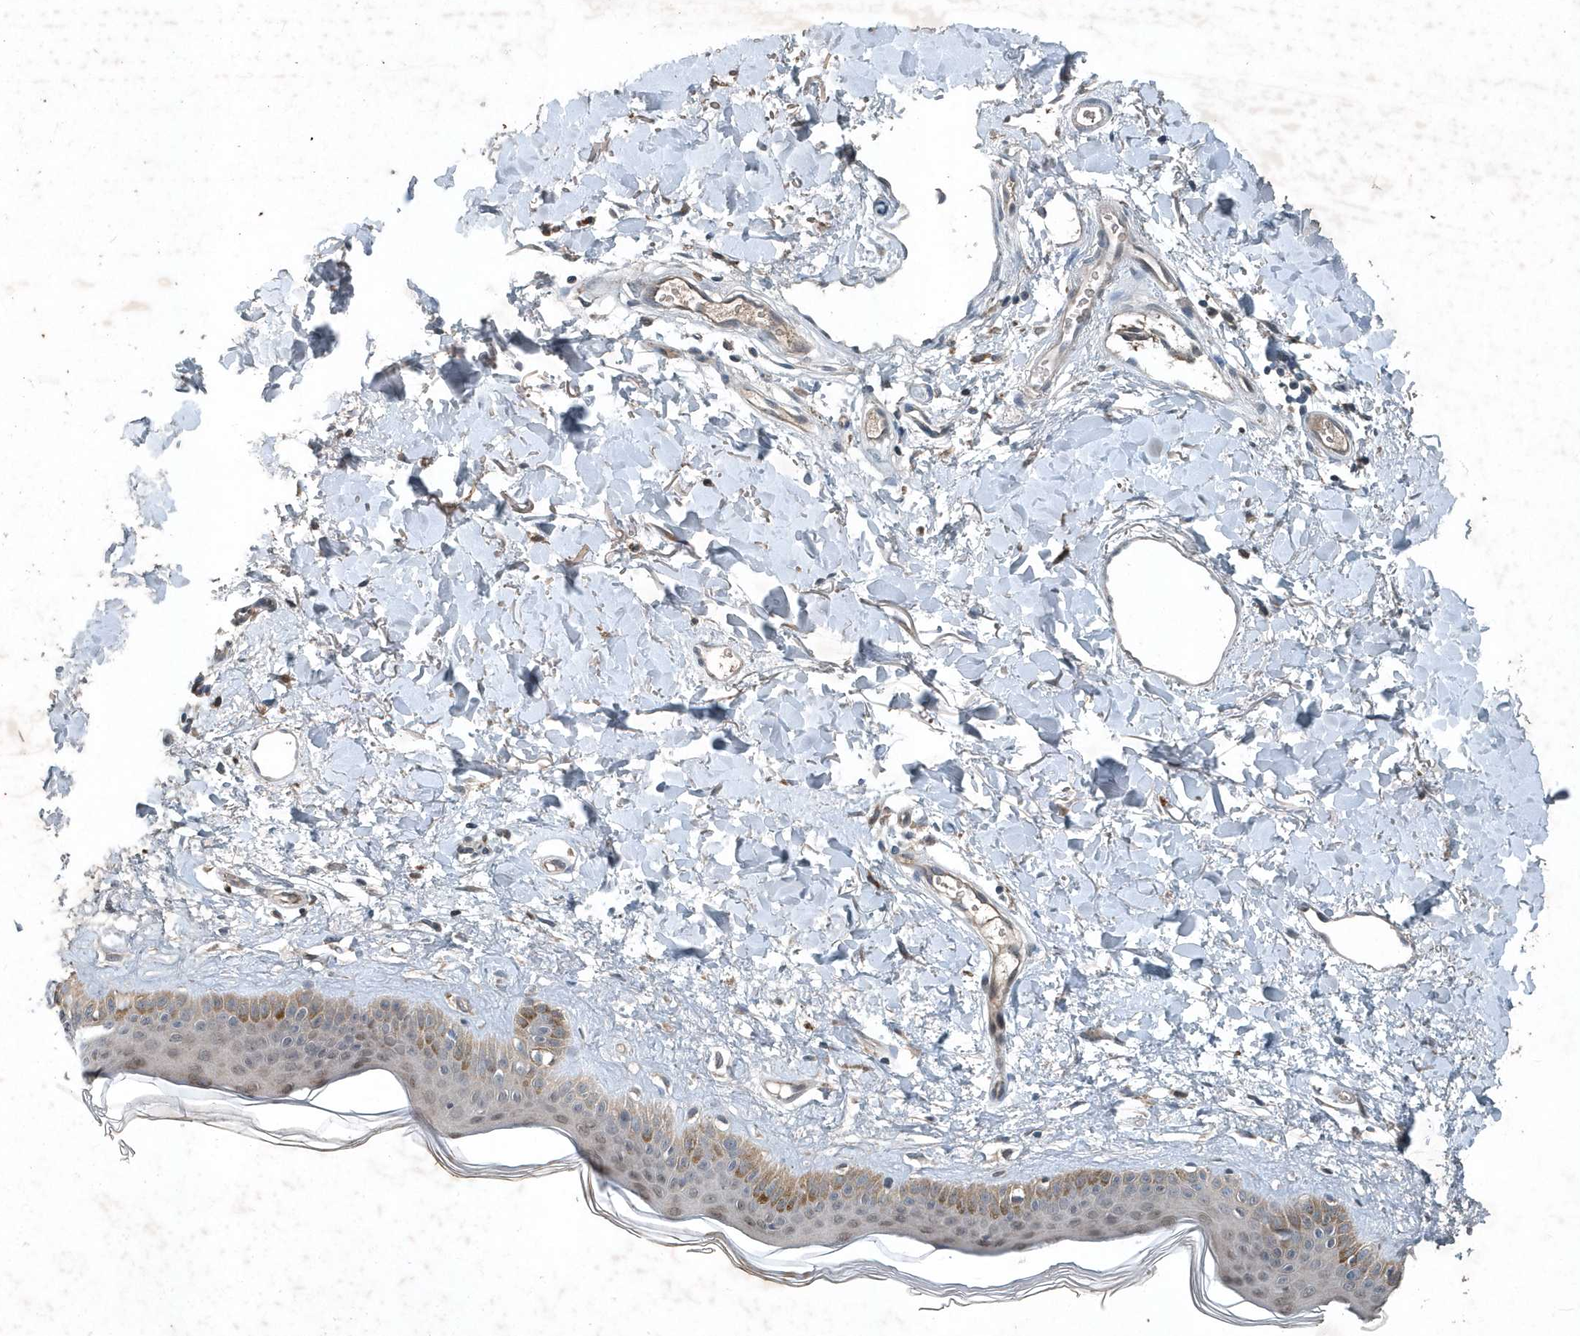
{"staining": {"intensity": "moderate", "quantity": "25%-75%", "location": "cytoplasmic/membranous"}, "tissue": "skin", "cell_type": "Fibroblasts", "image_type": "normal", "snomed": [{"axis": "morphology", "description": "Normal tissue, NOS"}, {"axis": "topography", "description": "Skin"}], "caption": "DAB immunohistochemical staining of unremarkable human skin demonstrates moderate cytoplasmic/membranous protein positivity in approximately 25%-75% of fibroblasts.", "gene": "SCFD2", "patient": {"sex": "female", "age": 58}}